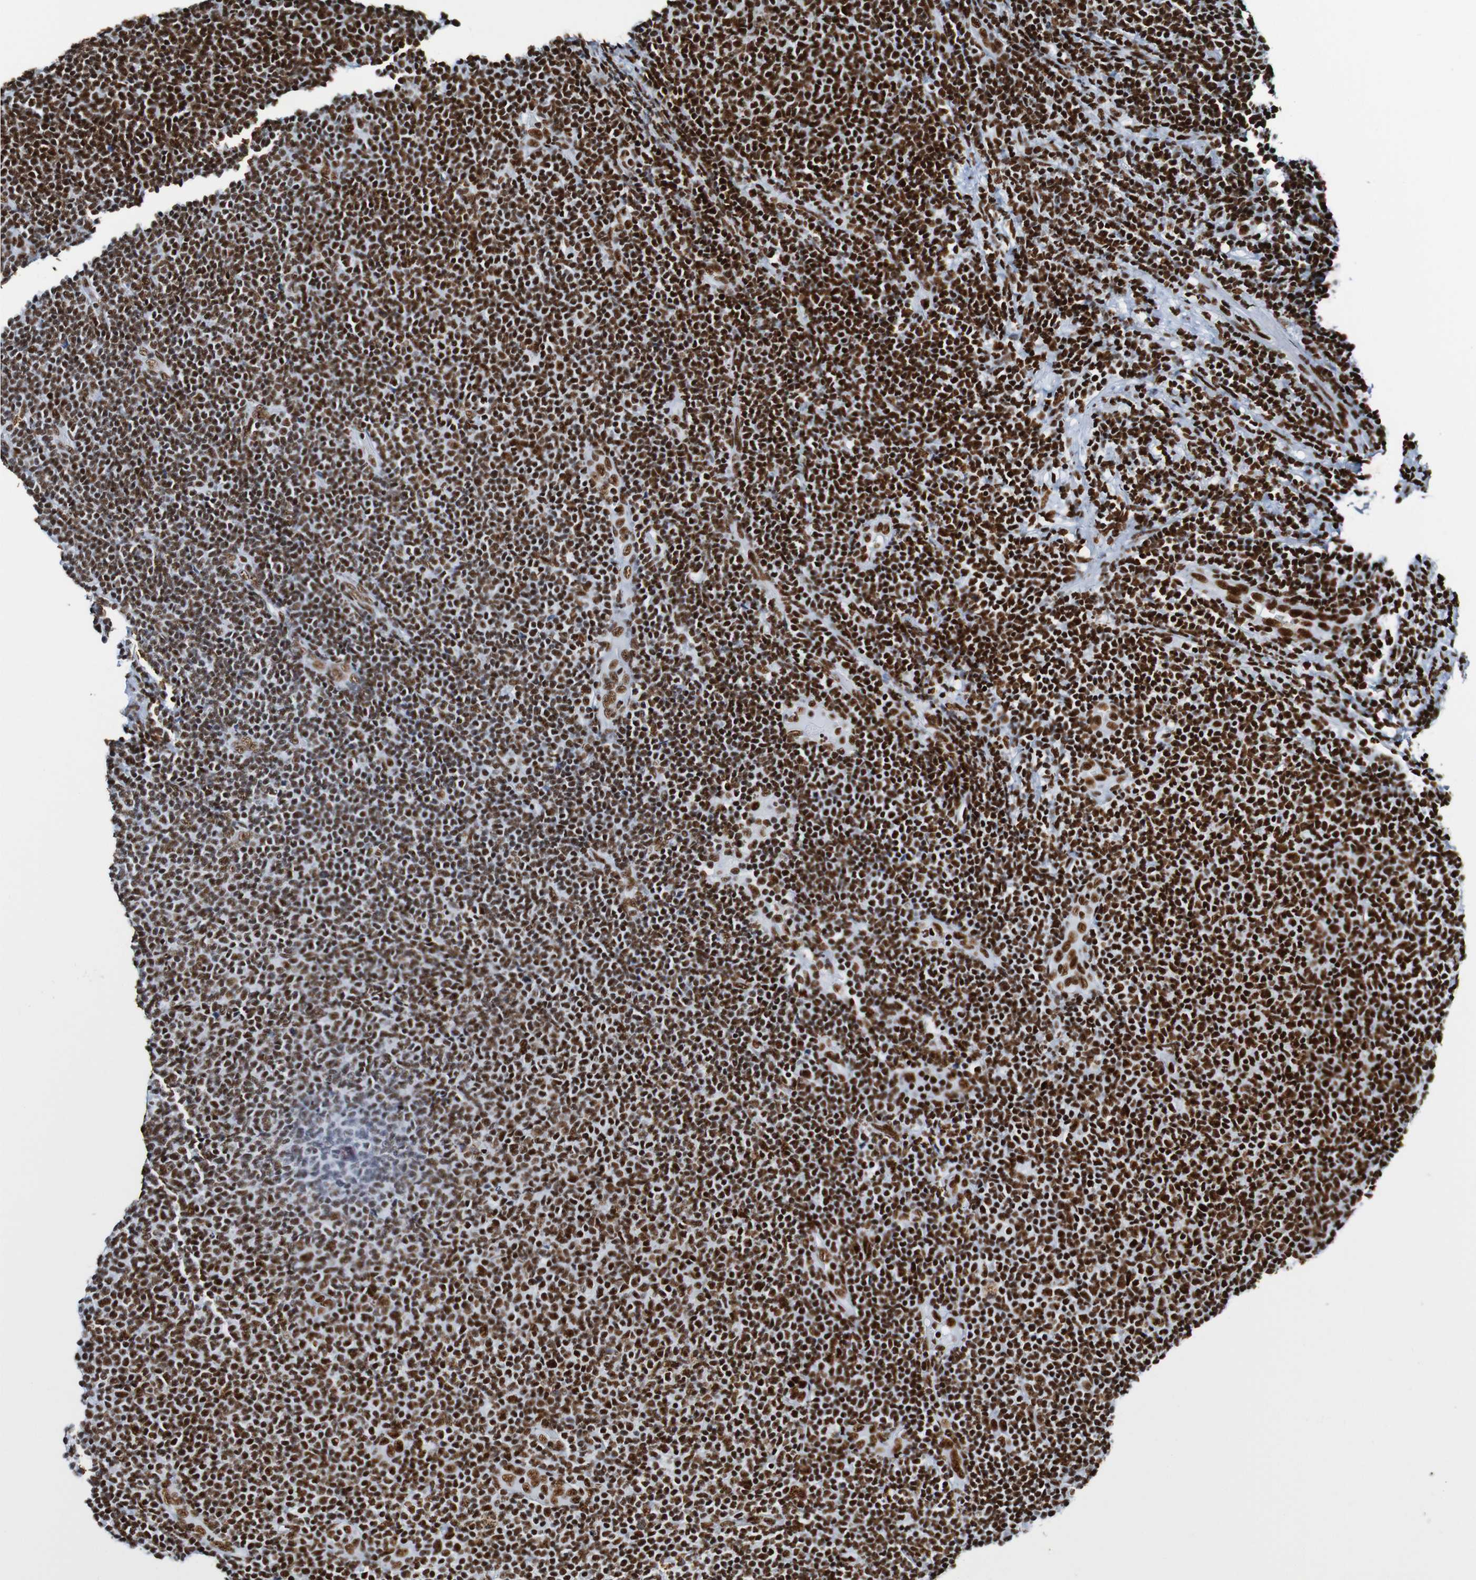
{"staining": {"intensity": "strong", "quantity": ">75%", "location": "nuclear"}, "tissue": "lymphoma", "cell_type": "Tumor cells", "image_type": "cancer", "snomed": [{"axis": "morphology", "description": "Malignant lymphoma, non-Hodgkin's type, Low grade"}, {"axis": "topography", "description": "Lymph node"}], "caption": "This is an image of immunohistochemistry staining of malignant lymphoma, non-Hodgkin's type (low-grade), which shows strong expression in the nuclear of tumor cells.", "gene": "SRSF3", "patient": {"sex": "male", "age": 66}}